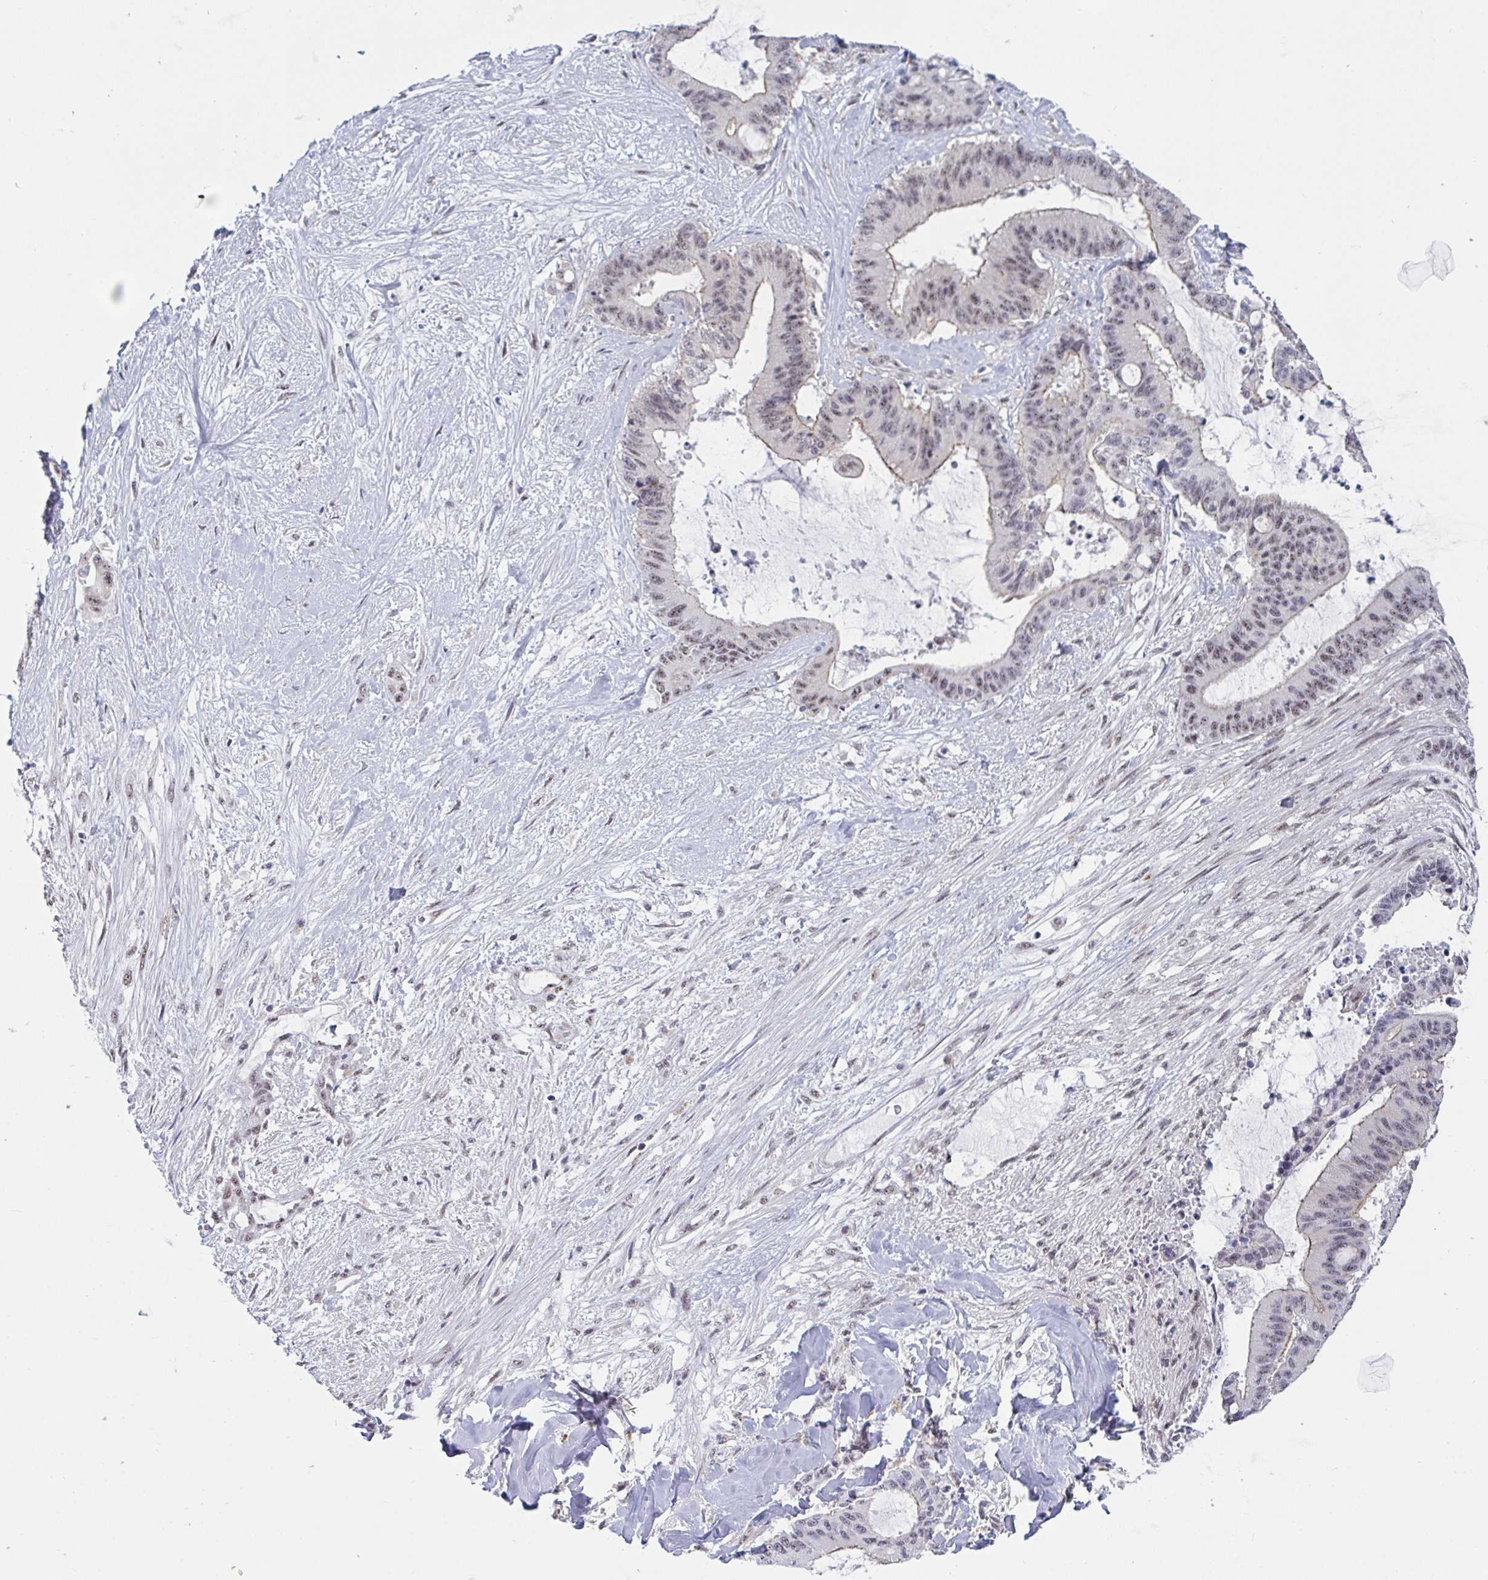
{"staining": {"intensity": "weak", "quantity": "<25%", "location": "cytoplasmic/membranous"}, "tissue": "liver cancer", "cell_type": "Tumor cells", "image_type": "cancer", "snomed": [{"axis": "morphology", "description": "Normal tissue, NOS"}, {"axis": "morphology", "description": "Cholangiocarcinoma"}, {"axis": "topography", "description": "Liver"}, {"axis": "topography", "description": "Peripheral nerve tissue"}], "caption": "Tumor cells are negative for brown protein staining in liver cancer (cholangiocarcinoma). (DAB (3,3'-diaminobenzidine) immunohistochemistry with hematoxylin counter stain).", "gene": "PRR14", "patient": {"sex": "female", "age": 73}}